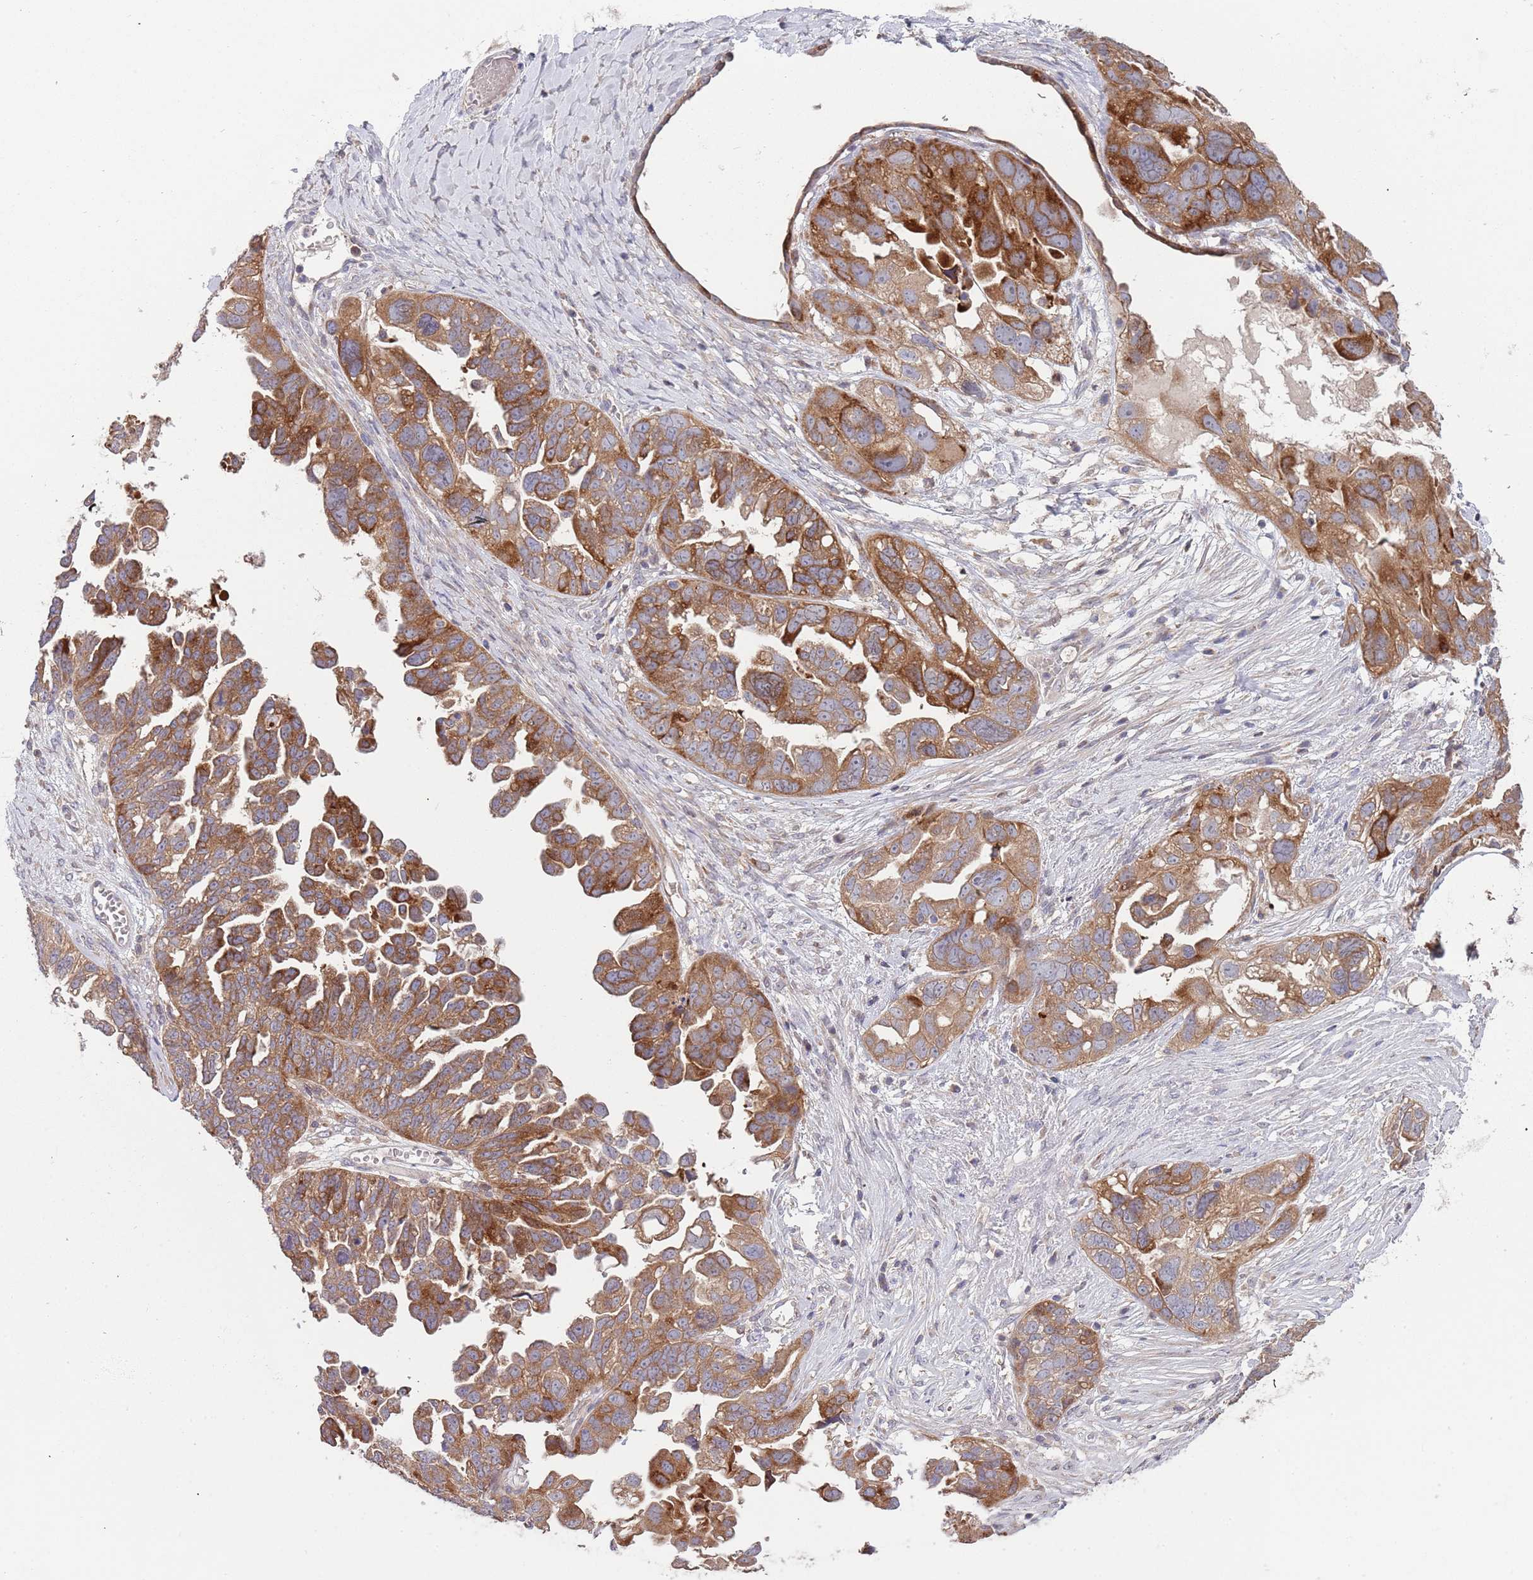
{"staining": {"intensity": "moderate", "quantity": ">75%", "location": "cytoplasmic/membranous"}, "tissue": "ovarian cancer", "cell_type": "Tumor cells", "image_type": "cancer", "snomed": [{"axis": "morphology", "description": "Cystadenocarcinoma, serous, NOS"}, {"axis": "topography", "description": "Ovary"}], "caption": "Immunohistochemistry (IHC) of human serous cystadenocarcinoma (ovarian) exhibits medium levels of moderate cytoplasmic/membranous expression in about >75% of tumor cells.", "gene": "ABCC10", "patient": {"sex": "female", "age": 79}}